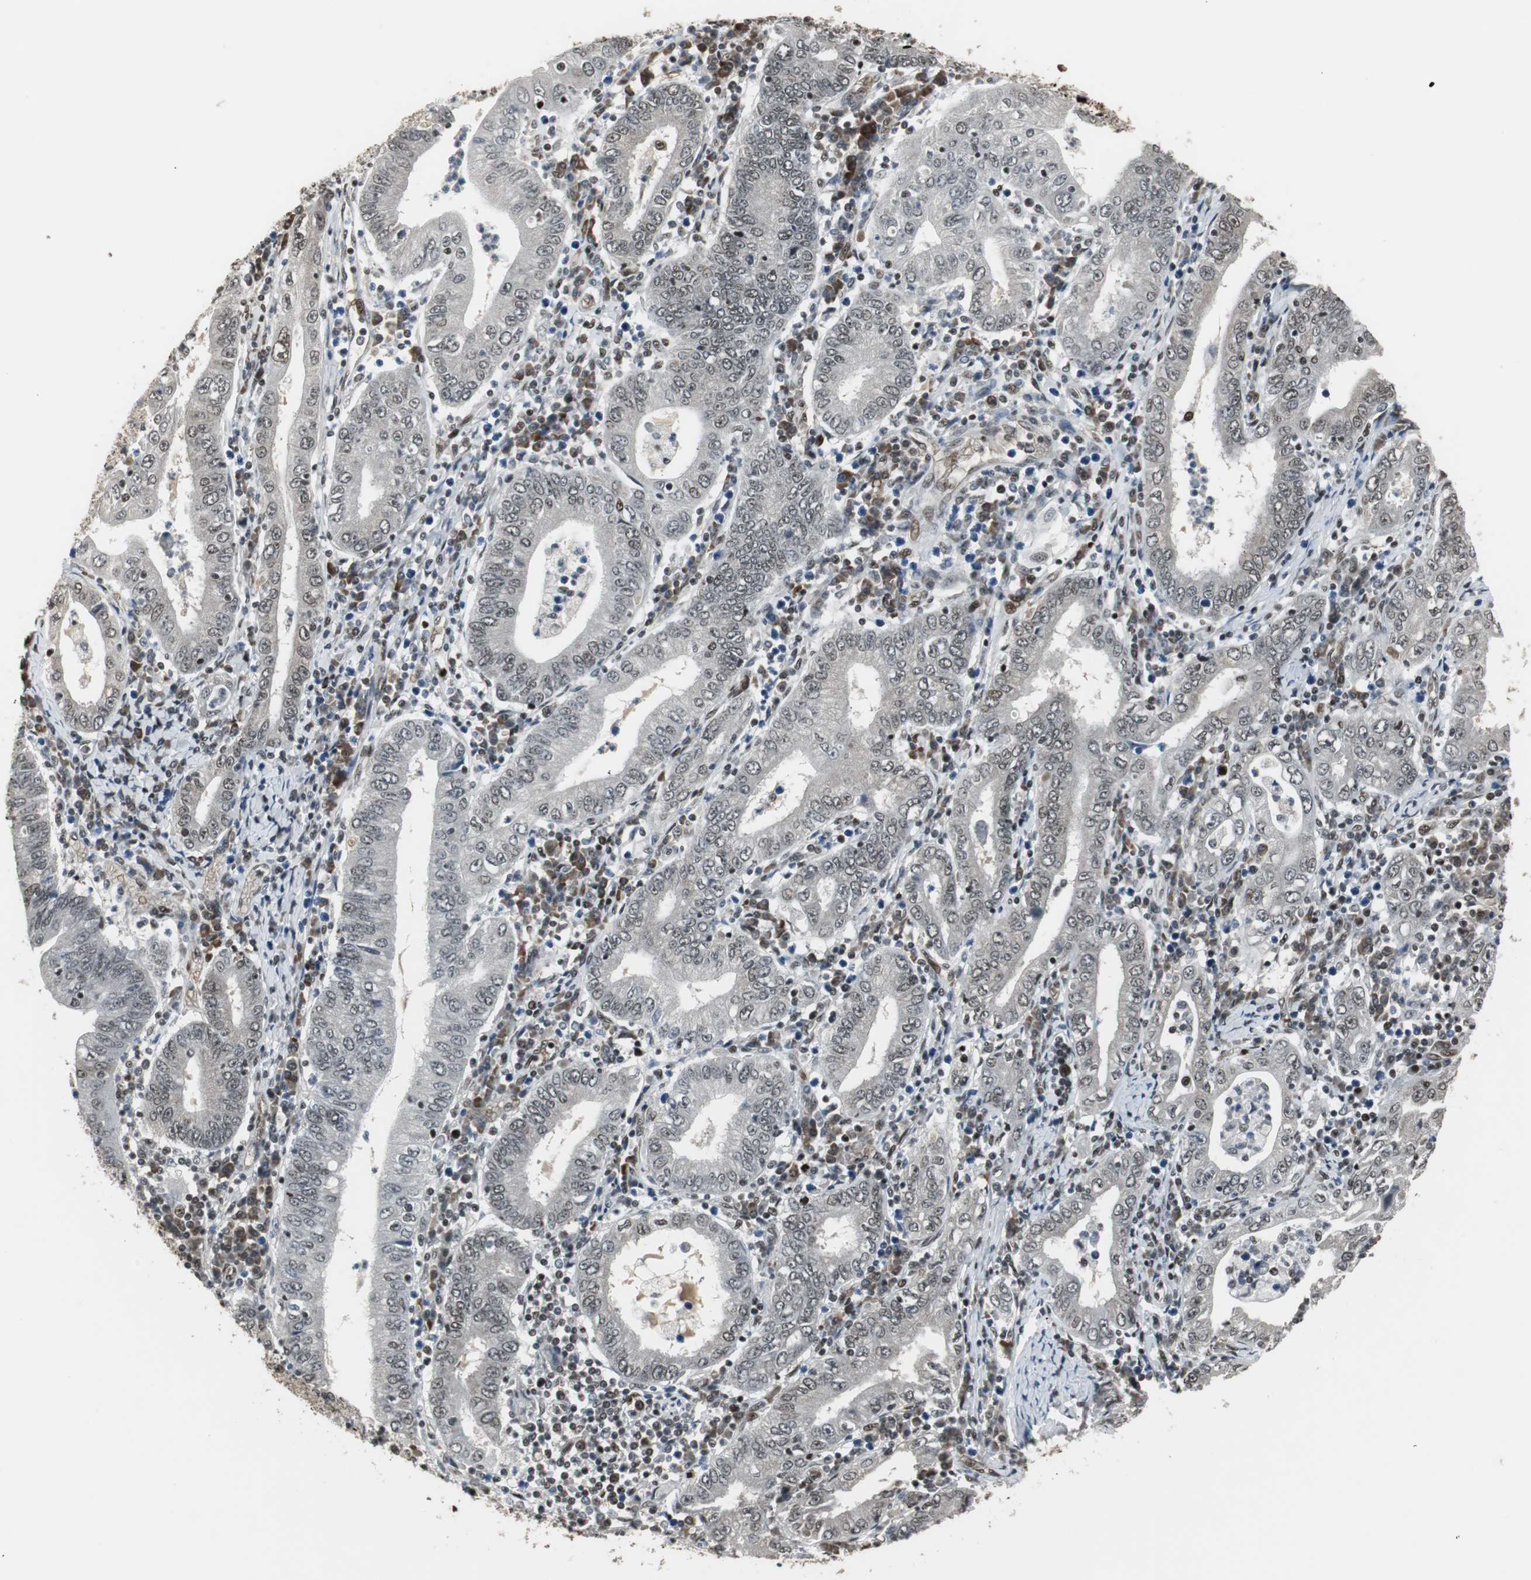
{"staining": {"intensity": "weak", "quantity": "<25%", "location": "nuclear"}, "tissue": "stomach cancer", "cell_type": "Tumor cells", "image_type": "cancer", "snomed": [{"axis": "morphology", "description": "Normal tissue, NOS"}, {"axis": "morphology", "description": "Adenocarcinoma, NOS"}, {"axis": "topography", "description": "Esophagus"}, {"axis": "topography", "description": "Stomach, upper"}, {"axis": "topography", "description": "Peripheral nerve tissue"}], "caption": "Stomach adenocarcinoma was stained to show a protein in brown. There is no significant expression in tumor cells.", "gene": "TAF5", "patient": {"sex": "male", "age": 62}}